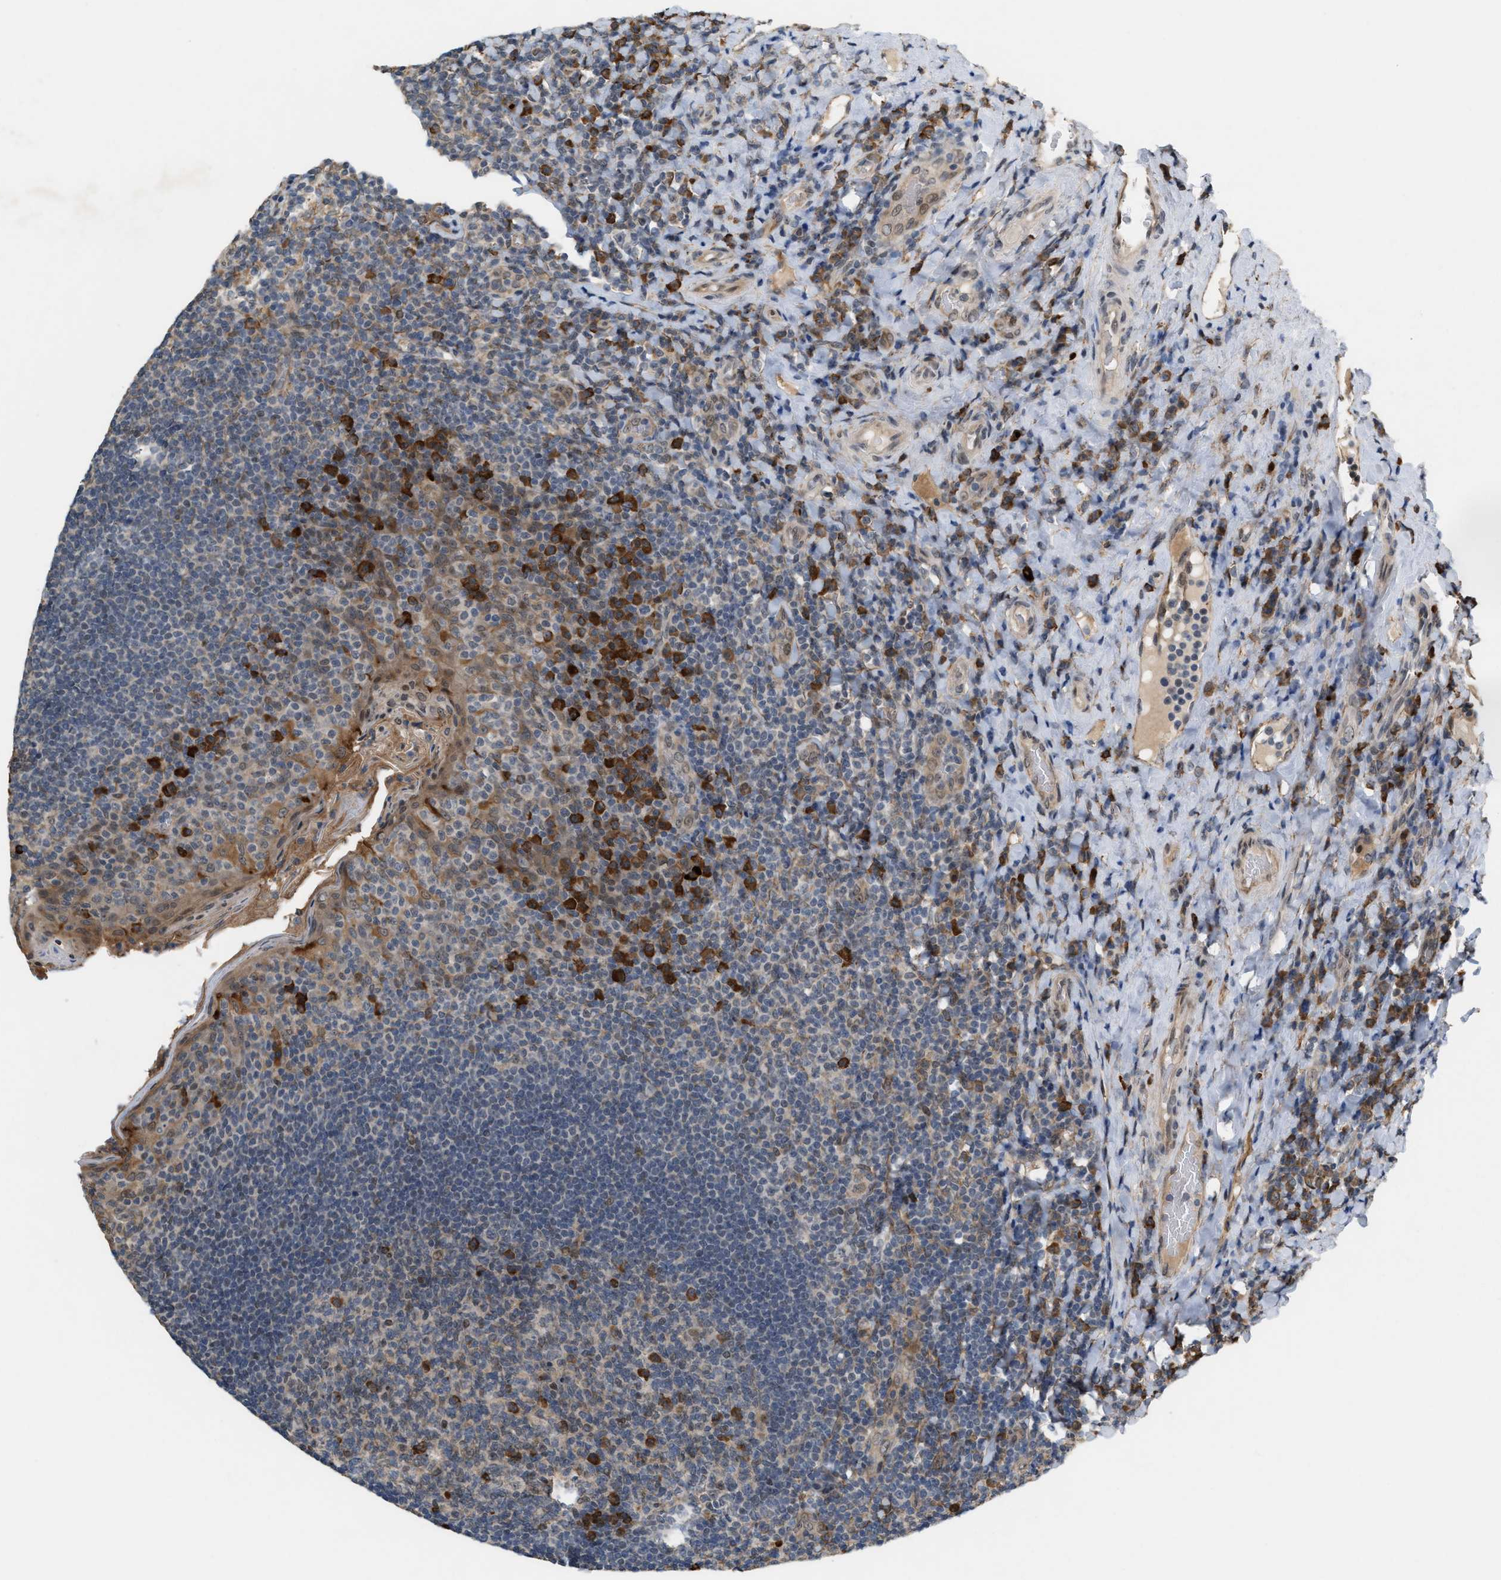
{"staining": {"intensity": "strong", "quantity": "<25%", "location": "cytoplasmic/membranous"}, "tissue": "tonsil", "cell_type": "Germinal center cells", "image_type": "normal", "snomed": [{"axis": "morphology", "description": "Normal tissue, NOS"}, {"axis": "topography", "description": "Tonsil"}], "caption": "Immunohistochemistry staining of unremarkable tonsil, which displays medium levels of strong cytoplasmic/membranous expression in about <25% of germinal center cells indicating strong cytoplasmic/membranous protein staining. The staining was performed using DAB (3,3'-diaminobenzidine) (brown) for protein detection and nuclei were counterstained in hematoxylin (blue).", "gene": "MFSD6", "patient": {"sex": "male", "age": 17}}